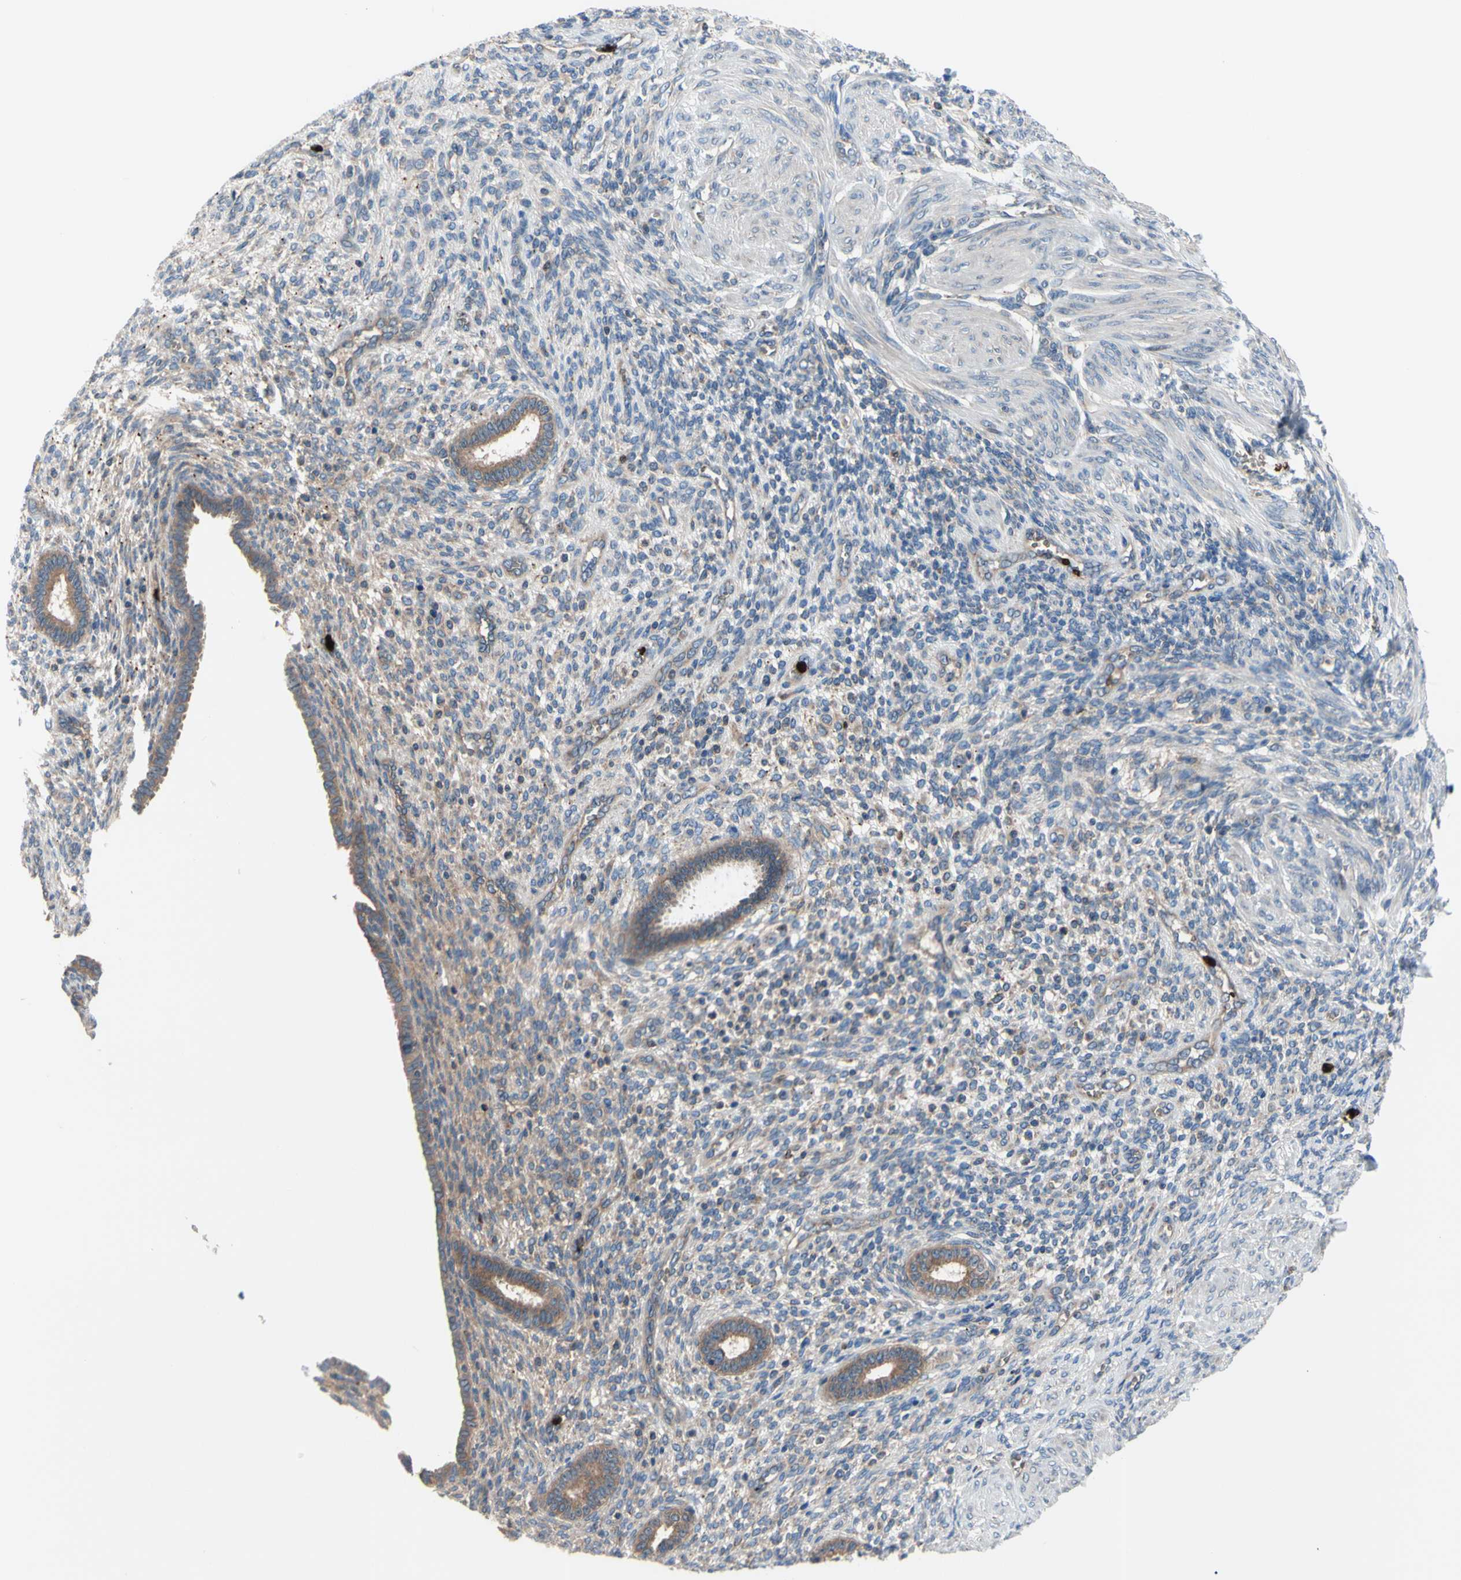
{"staining": {"intensity": "negative", "quantity": "none", "location": "none"}, "tissue": "endometrium", "cell_type": "Cells in endometrial stroma", "image_type": "normal", "snomed": [{"axis": "morphology", "description": "Normal tissue, NOS"}, {"axis": "topography", "description": "Endometrium"}], "caption": "High power microscopy histopathology image of an immunohistochemistry image of normal endometrium, revealing no significant expression in cells in endometrial stroma. The staining was performed using DAB (3,3'-diaminobenzidine) to visualize the protein expression in brown, while the nuclei were stained in blue with hematoxylin (Magnification: 20x).", "gene": "USP9X", "patient": {"sex": "female", "age": 72}}